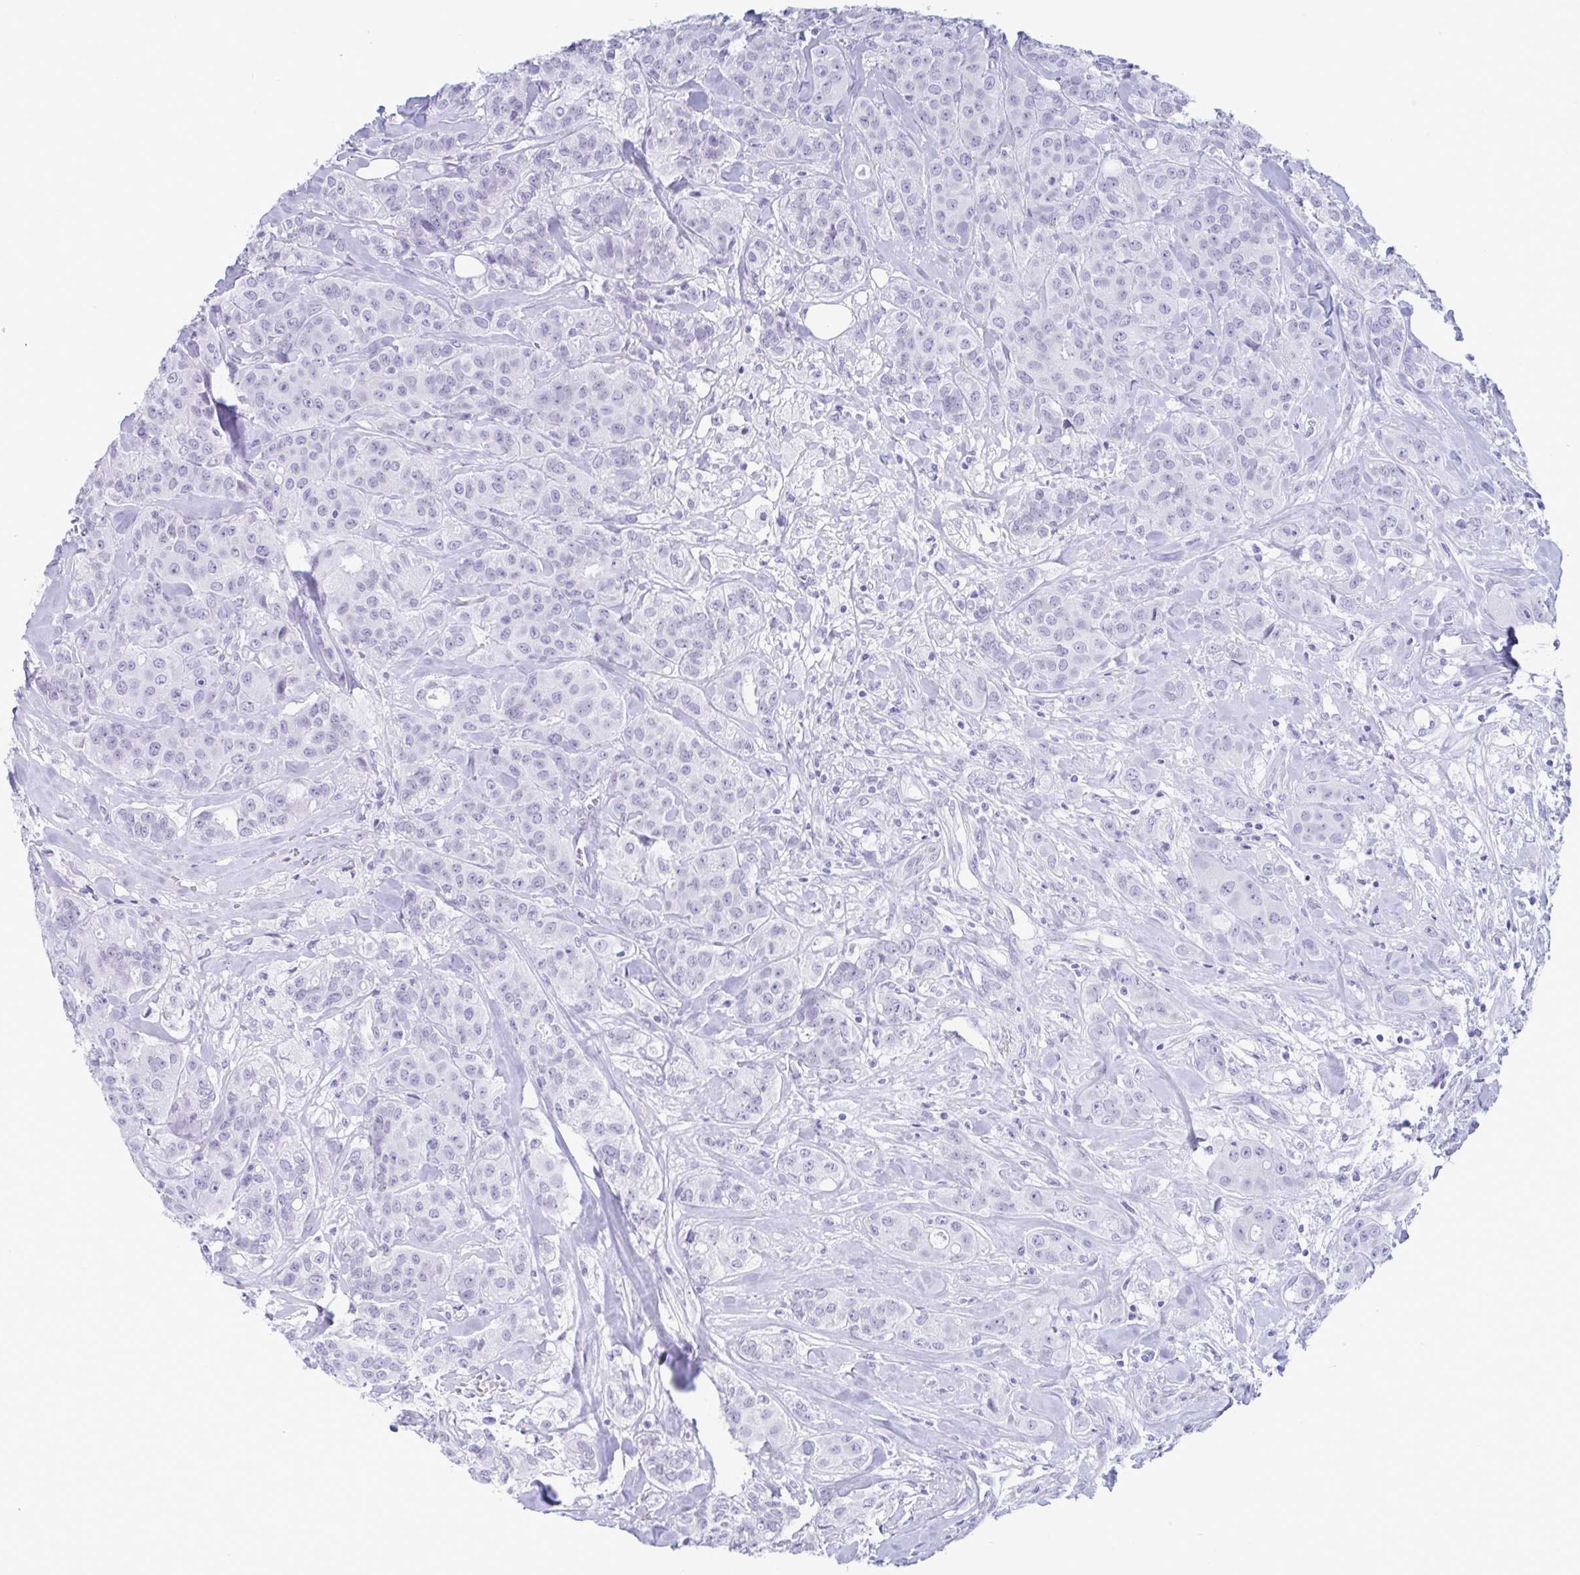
{"staining": {"intensity": "negative", "quantity": "none", "location": "none"}, "tissue": "breast cancer", "cell_type": "Tumor cells", "image_type": "cancer", "snomed": [{"axis": "morphology", "description": "Normal tissue, NOS"}, {"axis": "morphology", "description": "Duct carcinoma"}, {"axis": "topography", "description": "Breast"}], "caption": "The immunohistochemistry (IHC) micrograph has no significant staining in tumor cells of invasive ductal carcinoma (breast) tissue.", "gene": "CDX4", "patient": {"sex": "female", "age": 43}}